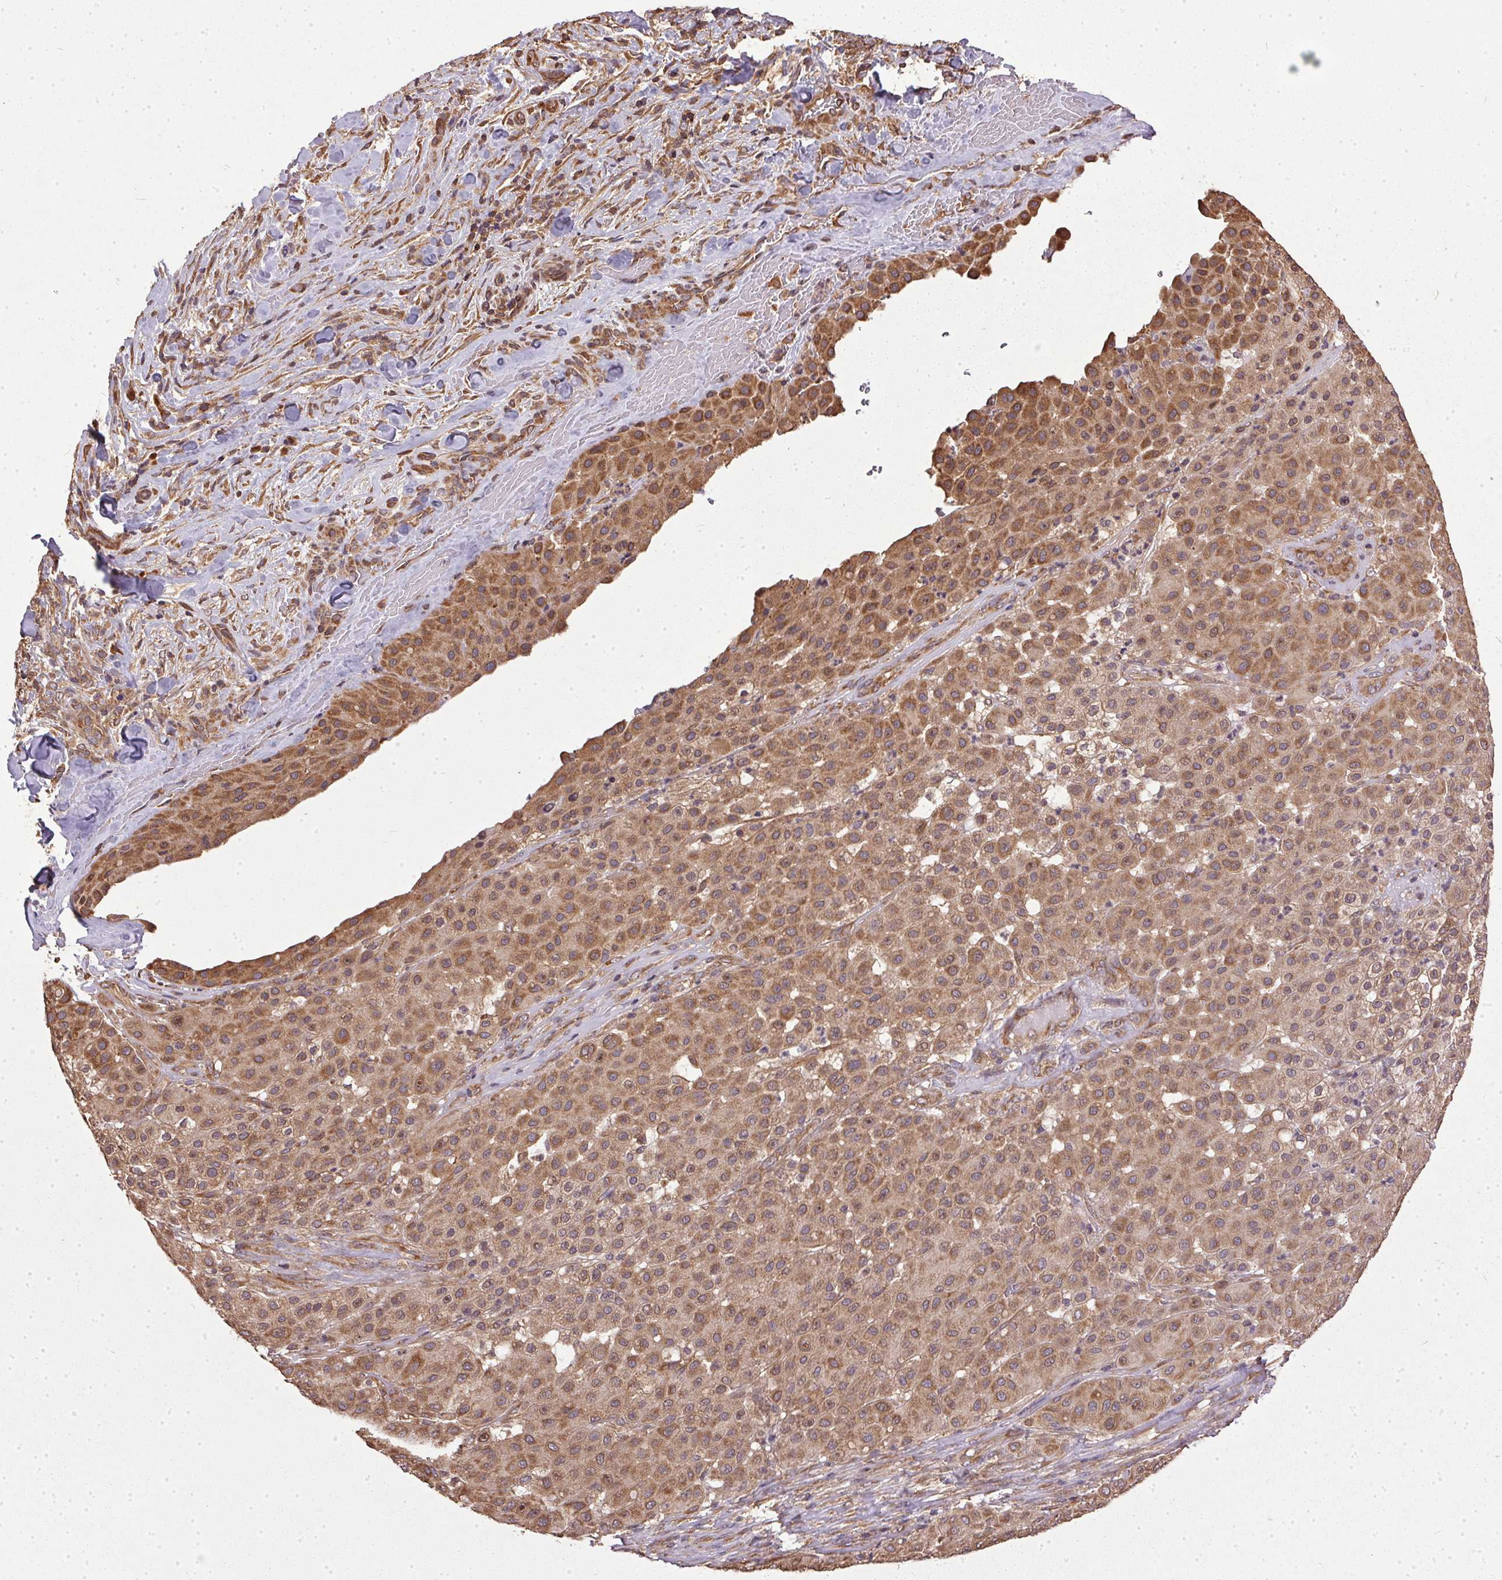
{"staining": {"intensity": "strong", "quantity": ">75%", "location": "cytoplasmic/membranous"}, "tissue": "melanoma", "cell_type": "Tumor cells", "image_type": "cancer", "snomed": [{"axis": "morphology", "description": "Malignant melanoma, Metastatic site"}, {"axis": "topography", "description": "Smooth muscle"}], "caption": "Melanoma stained with a protein marker shows strong staining in tumor cells.", "gene": "EIF2S1", "patient": {"sex": "male", "age": 41}}